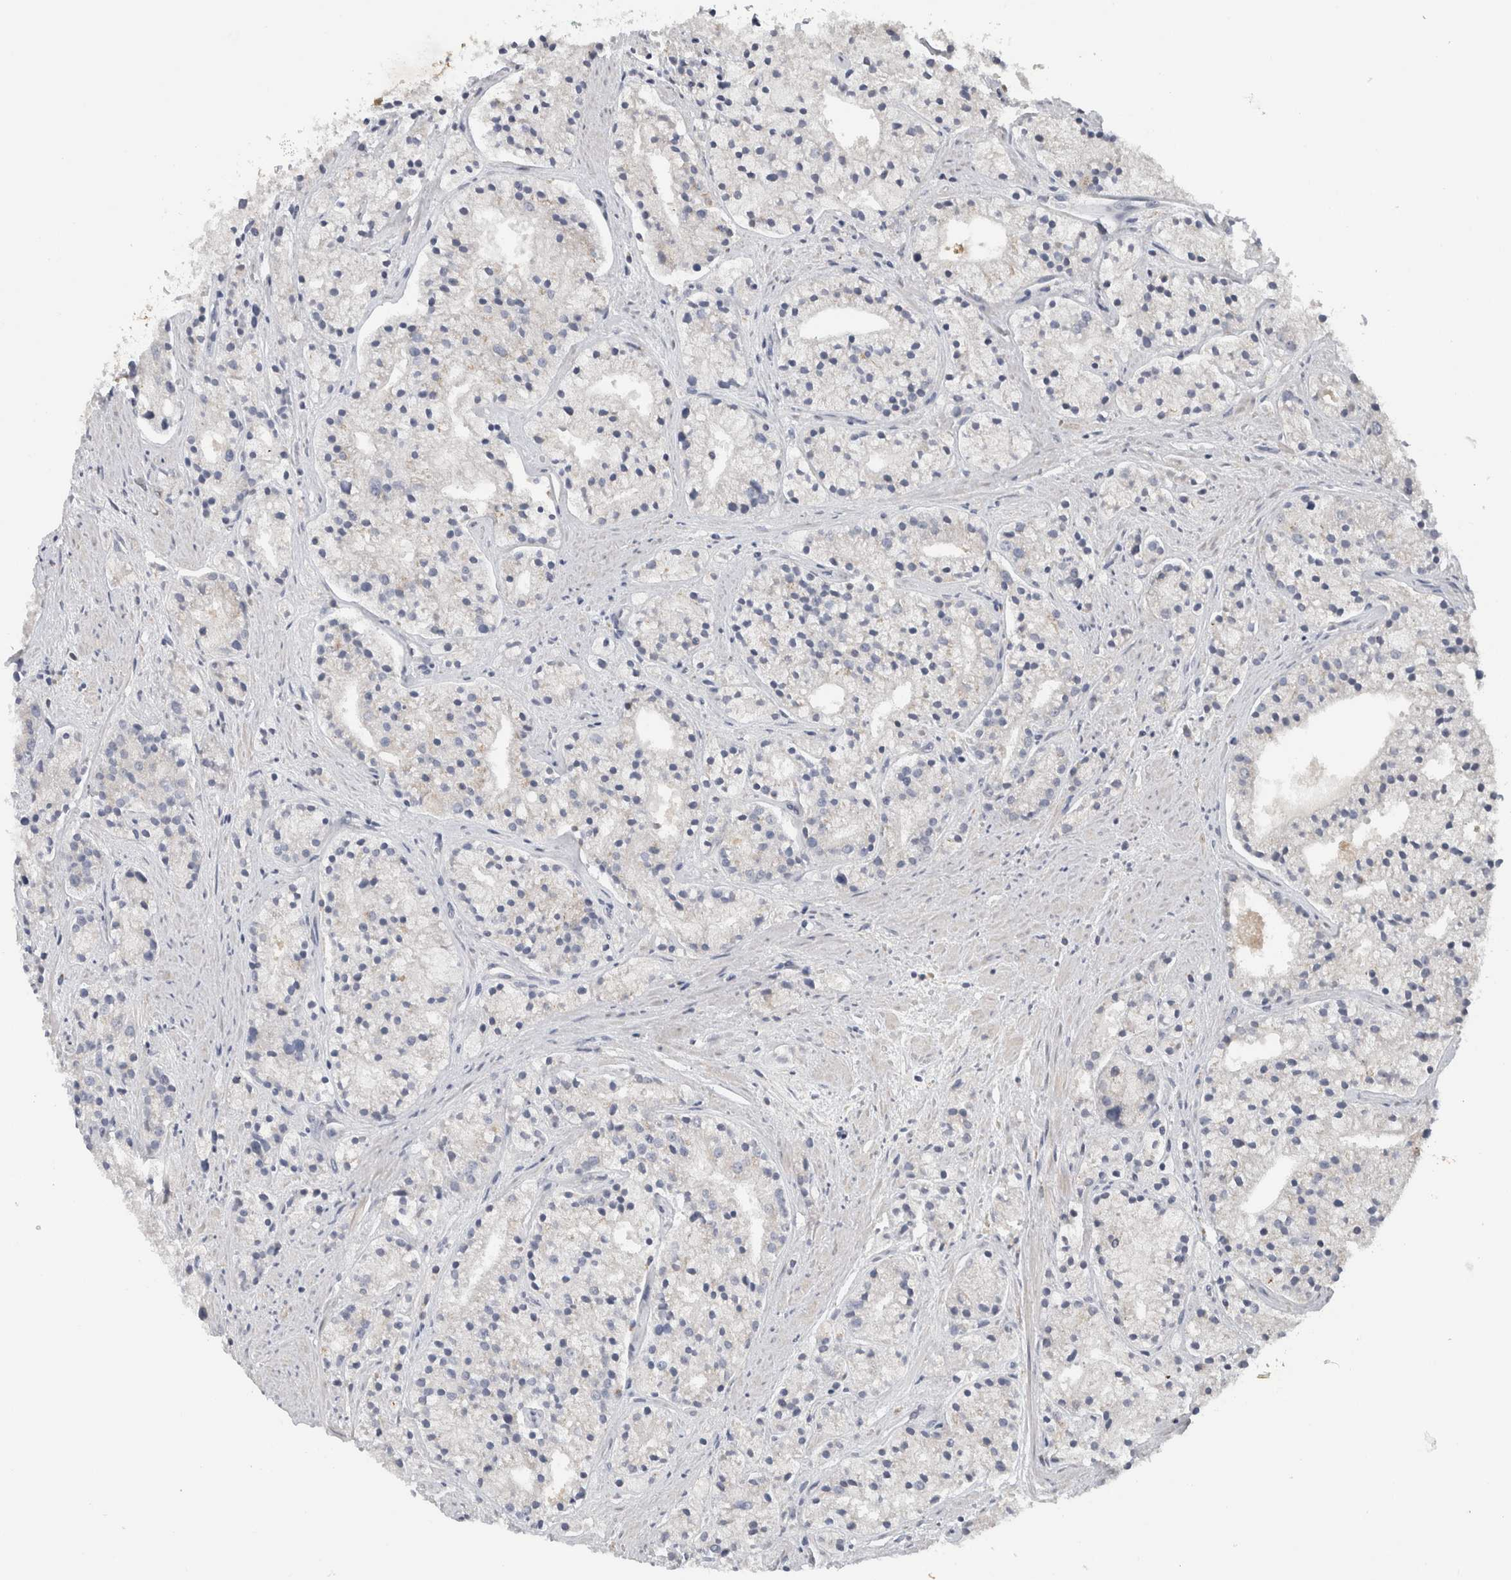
{"staining": {"intensity": "negative", "quantity": "none", "location": "none"}, "tissue": "prostate cancer", "cell_type": "Tumor cells", "image_type": "cancer", "snomed": [{"axis": "morphology", "description": "Adenocarcinoma, High grade"}, {"axis": "topography", "description": "Prostate"}], "caption": "Adenocarcinoma (high-grade) (prostate) was stained to show a protein in brown. There is no significant positivity in tumor cells. (DAB immunohistochemistry (IHC), high magnification).", "gene": "MGAT1", "patient": {"sex": "male", "age": 50}}